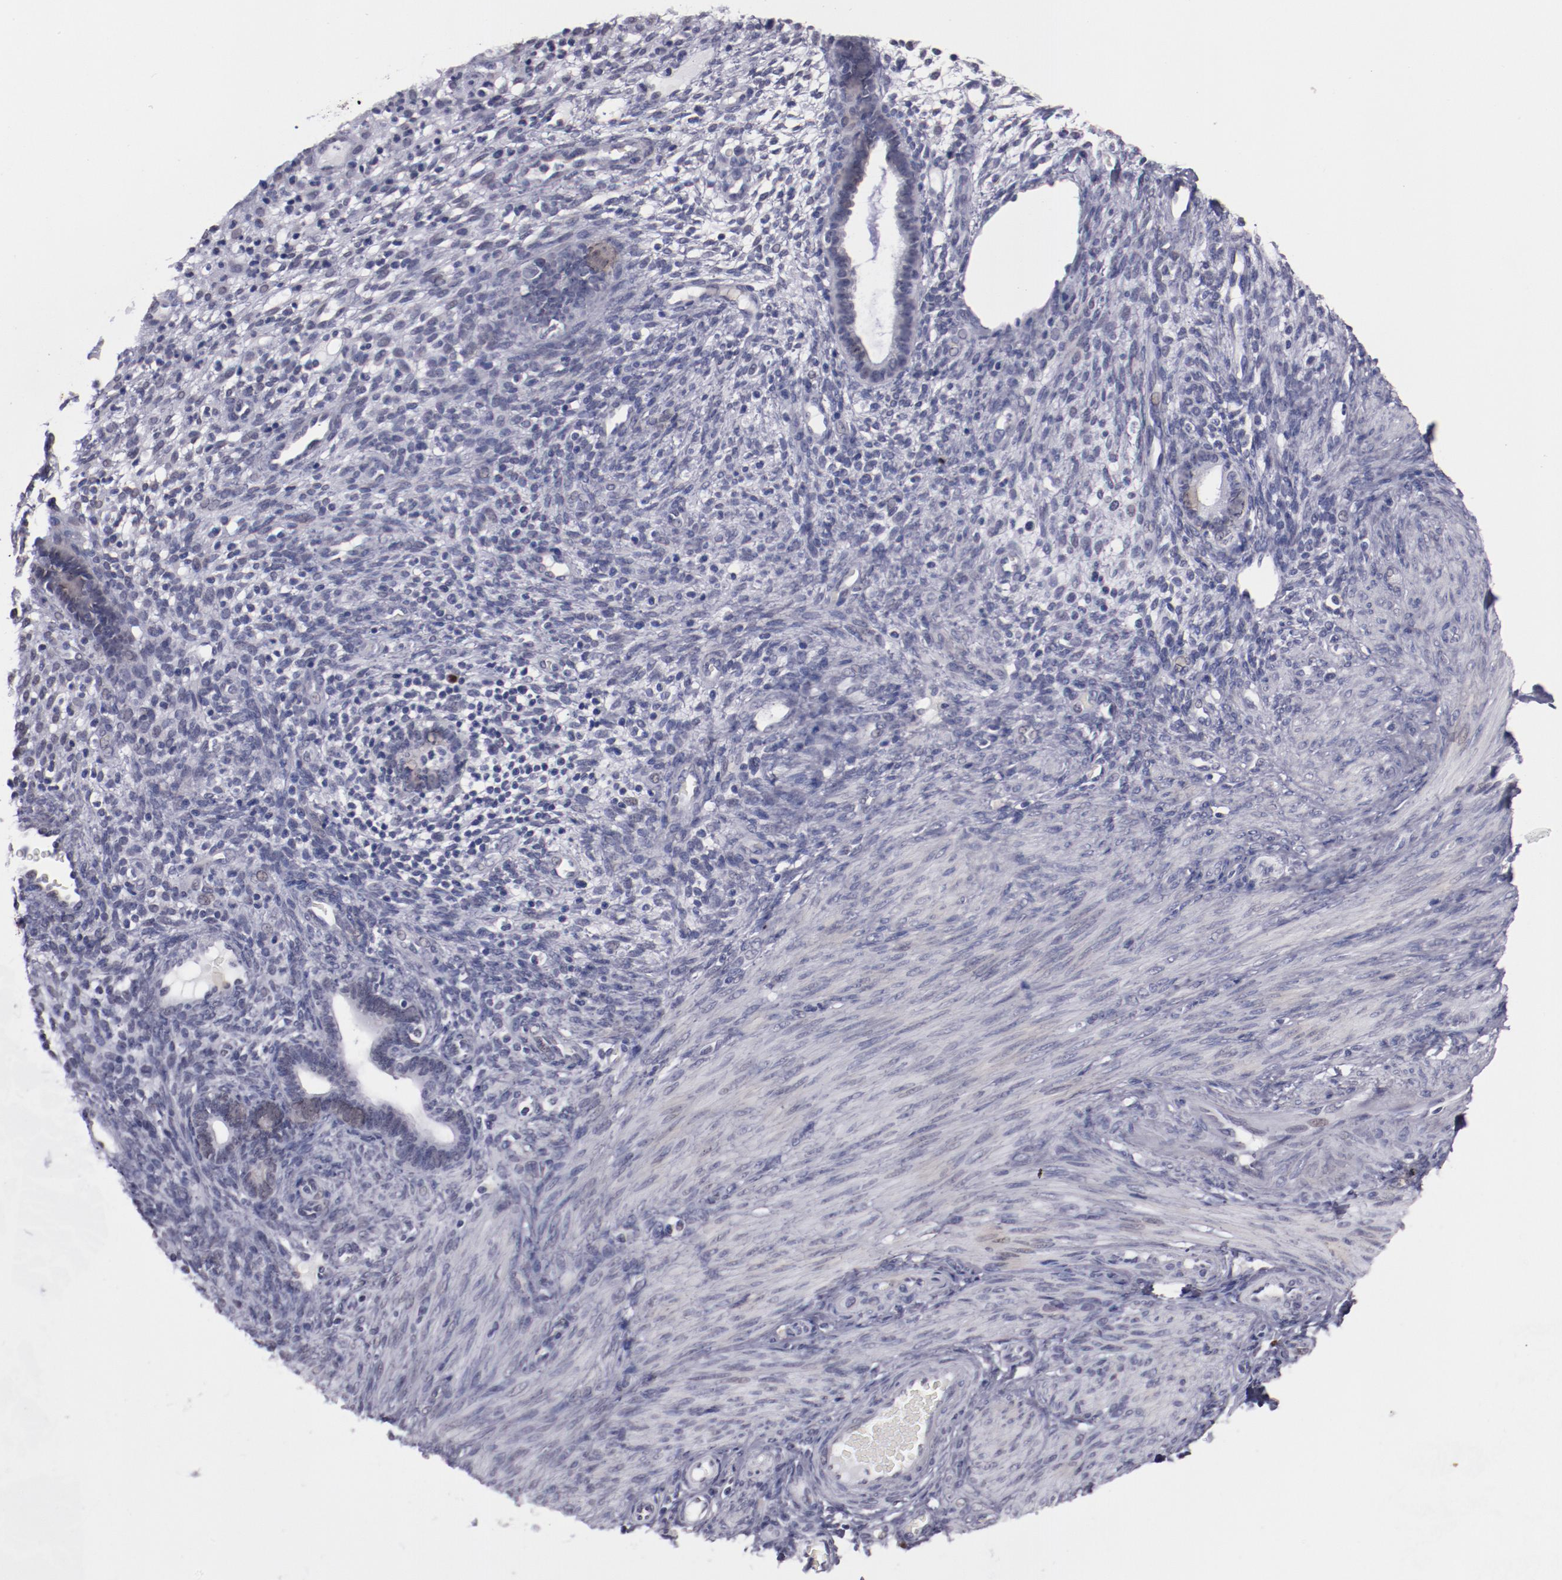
{"staining": {"intensity": "moderate", "quantity": "<25%", "location": "nuclear"}, "tissue": "endometrium", "cell_type": "Cells in endometrial stroma", "image_type": "normal", "snomed": [{"axis": "morphology", "description": "Normal tissue, NOS"}, {"axis": "topography", "description": "Endometrium"}], "caption": "Immunohistochemistry (IHC) photomicrograph of normal human endometrium stained for a protein (brown), which exhibits low levels of moderate nuclear staining in about <25% of cells in endometrial stroma.", "gene": "IRF4", "patient": {"sex": "female", "age": 72}}